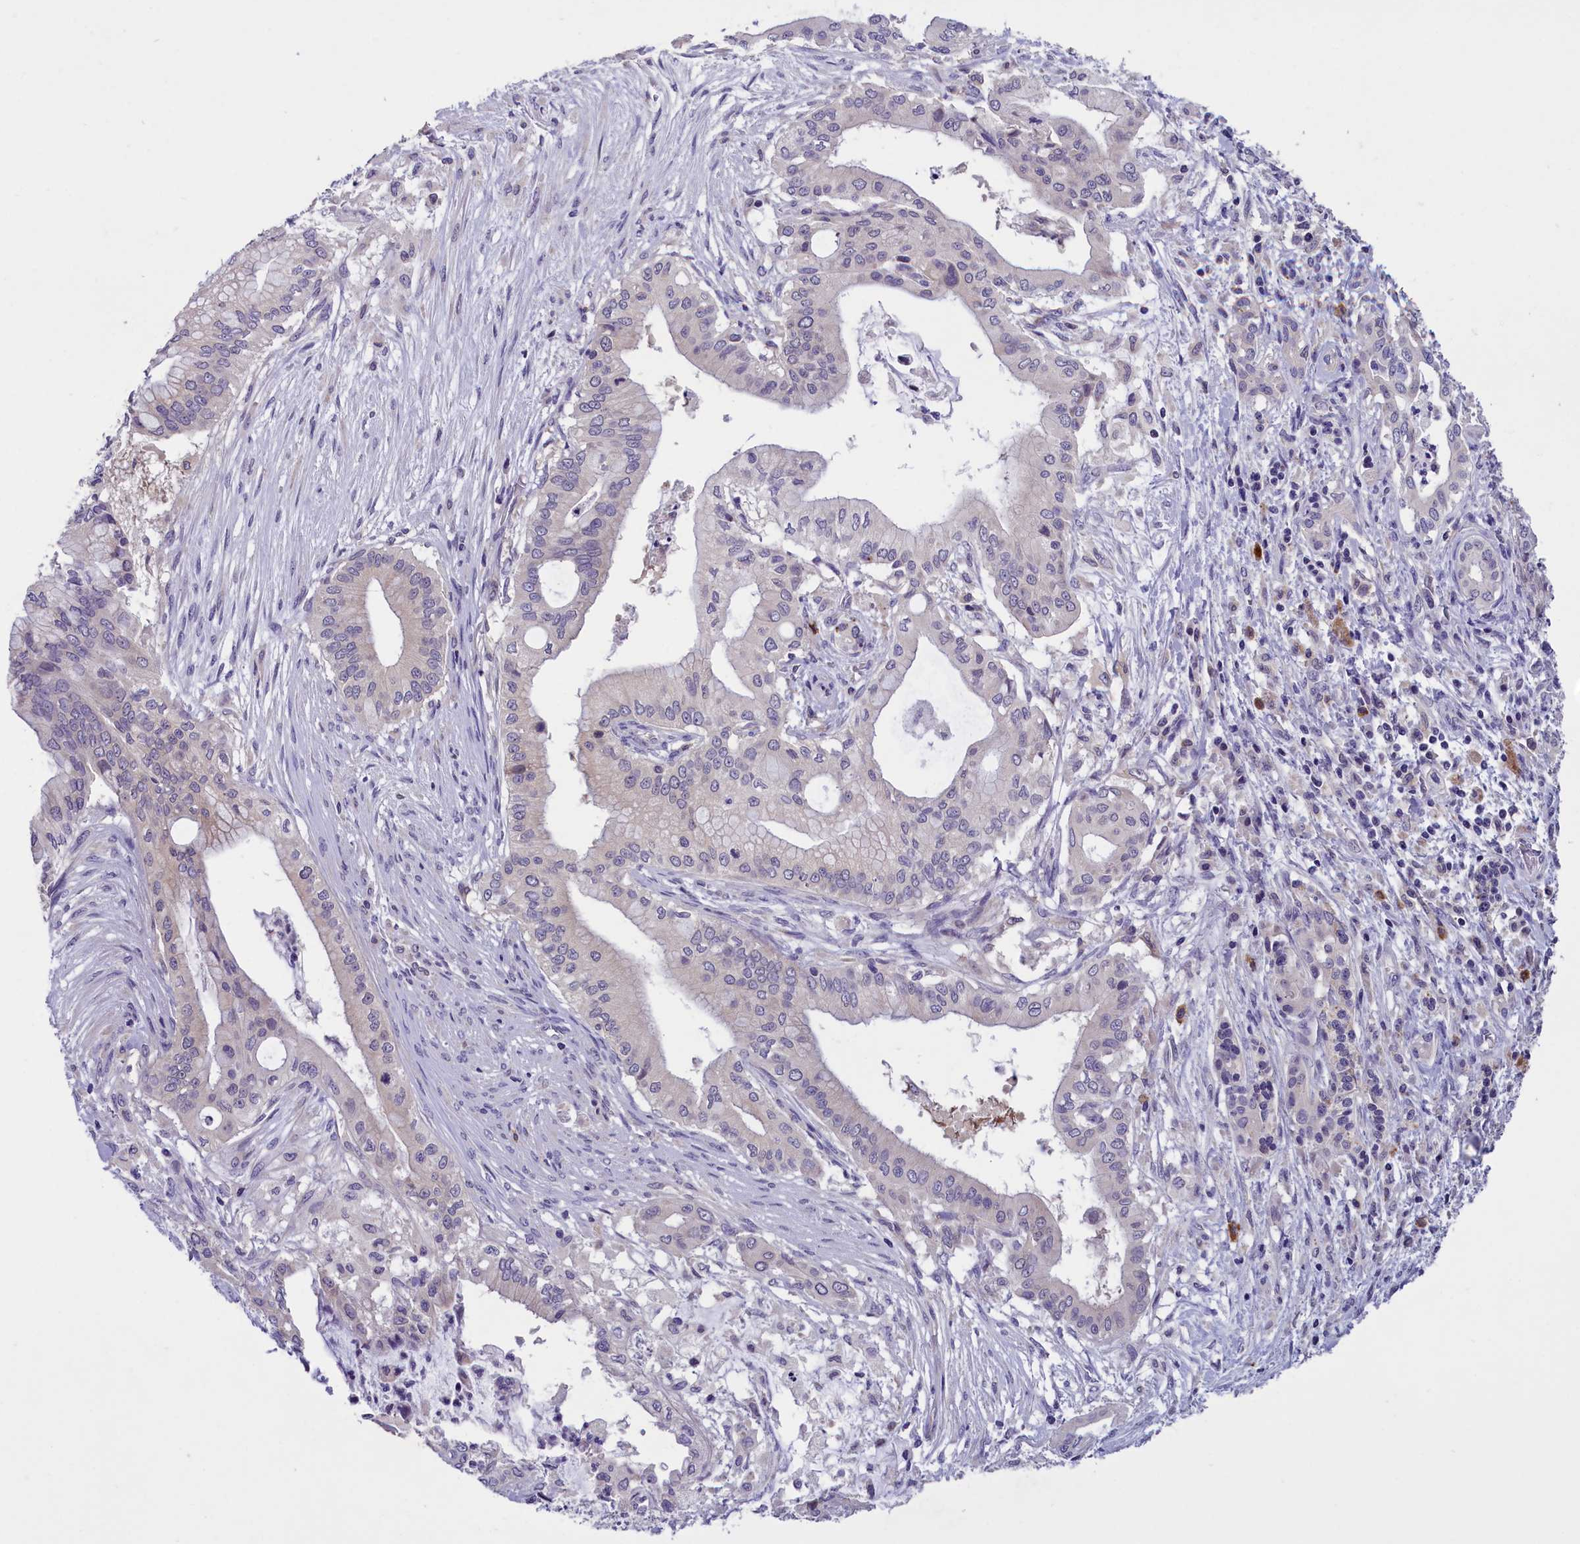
{"staining": {"intensity": "negative", "quantity": "none", "location": "none"}, "tissue": "pancreatic cancer", "cell_type": "Tumor cells", "image_type": "cancer", "snomed": [{"axis": "morphology", "description": "Adenocarcinoma, NOS"}, {"axis": "topography", "description": "Pancreas"}], "caption": "IHC image of neoplastic tissue: human pancreatic cancer stained with DAB displays no significant protein positivity in tumor cells. (DAB immunohistochemistry (IHC) visualized using brightfield microscopy, high magnification).", "gene": "ENPP6", "patient": {"sex": "male", "age": 46}}